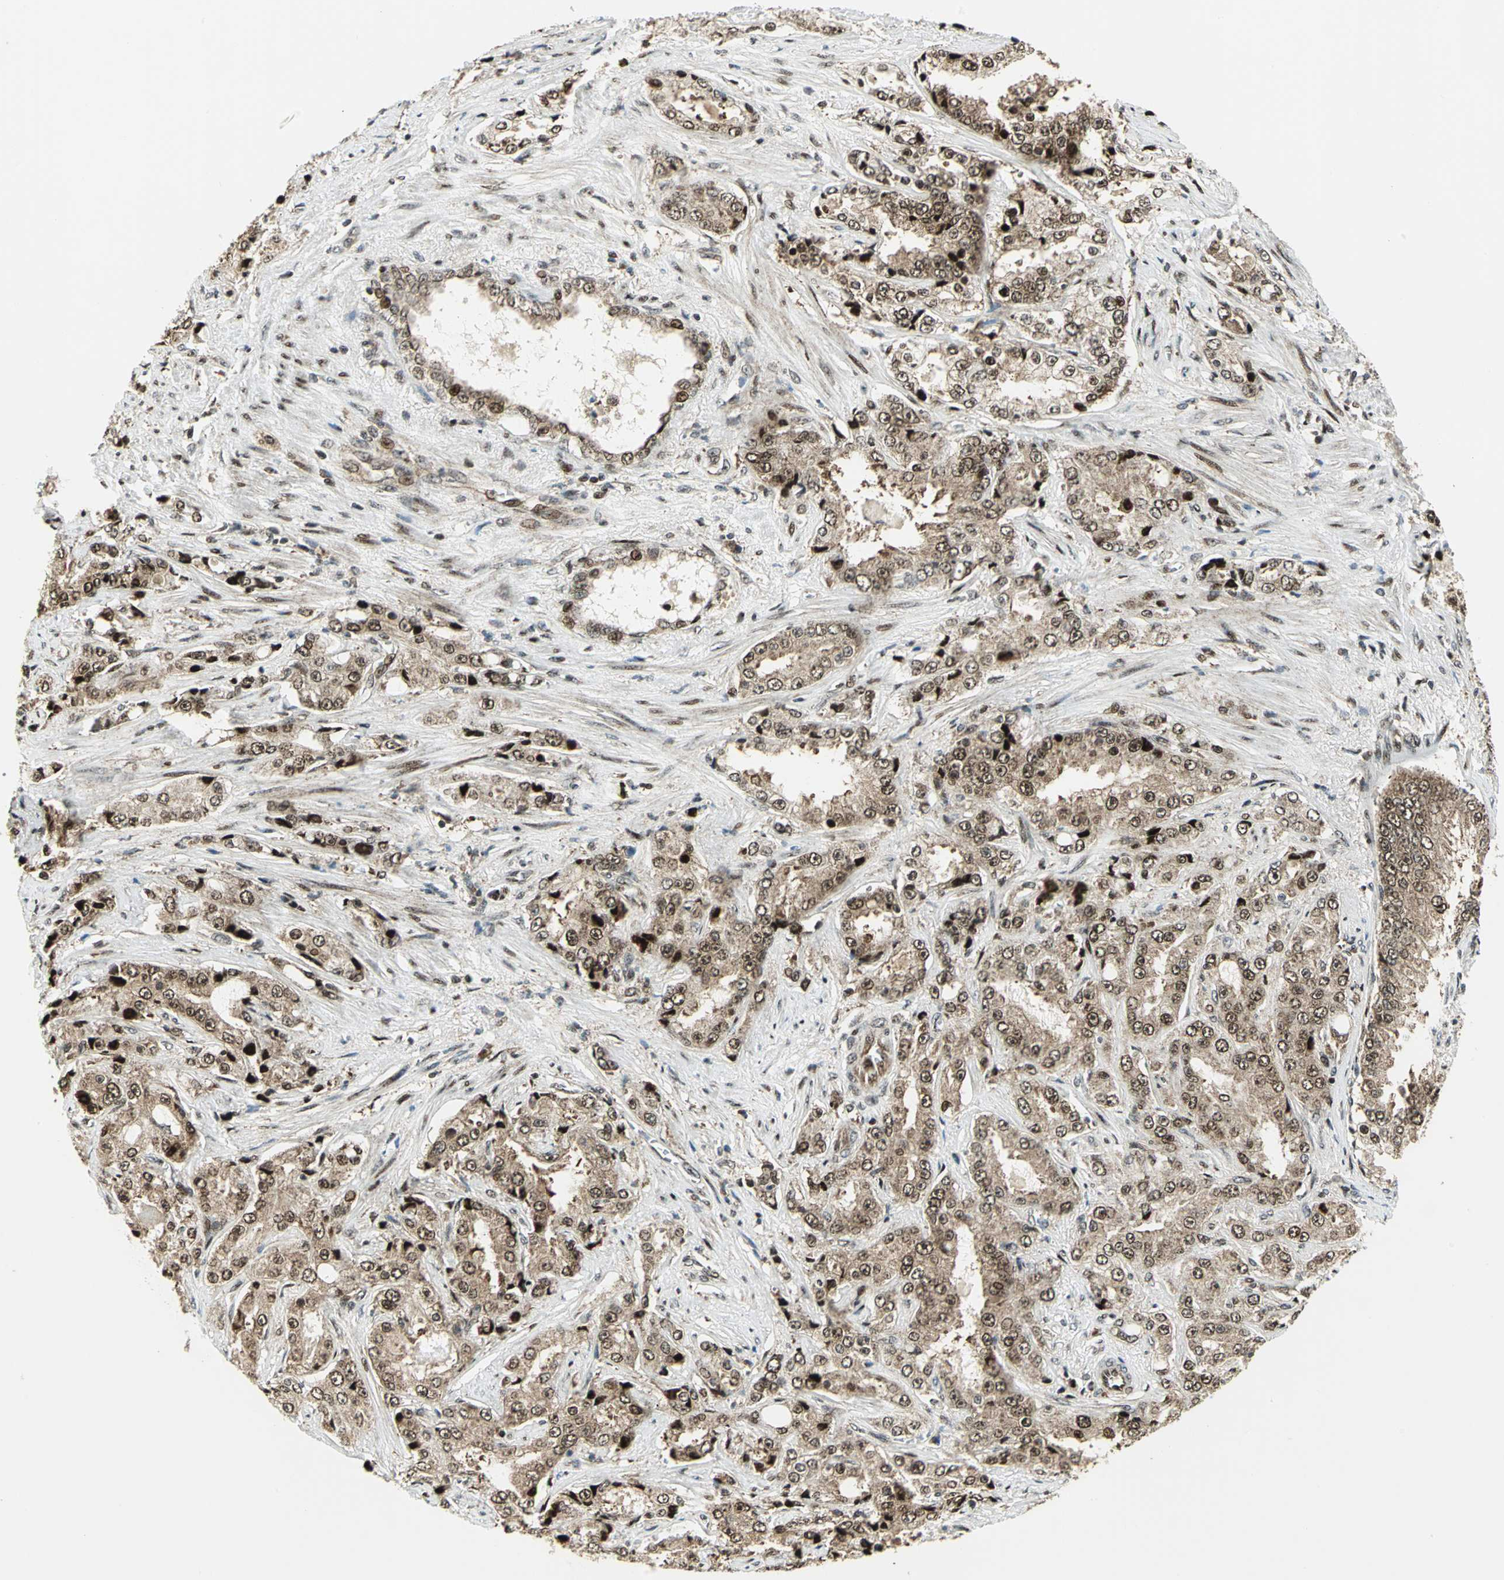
{"staining": {"intensity": "strong", "quantity": ">75%", "location": "cytoplasmic/membranous,nuclear"}, "tissue": "prostate cancer", "cell_type": "Tumor cells", "image_type": "cancer", "snomed": [{"axis": "morphology", "description": "Adenocarcinoma, High grade"}, {"axis": "topography", "description": "Prostate"}], "caption": "Human adenocarcinoma (high-grade) (prostate) stained with a brown dye displays strong cytoplasmic/membranous and nuclear positive positivity in about >75% of tumor cells.", "gene": "COPS5", "patient": {"sex": "male", "age": 73}}